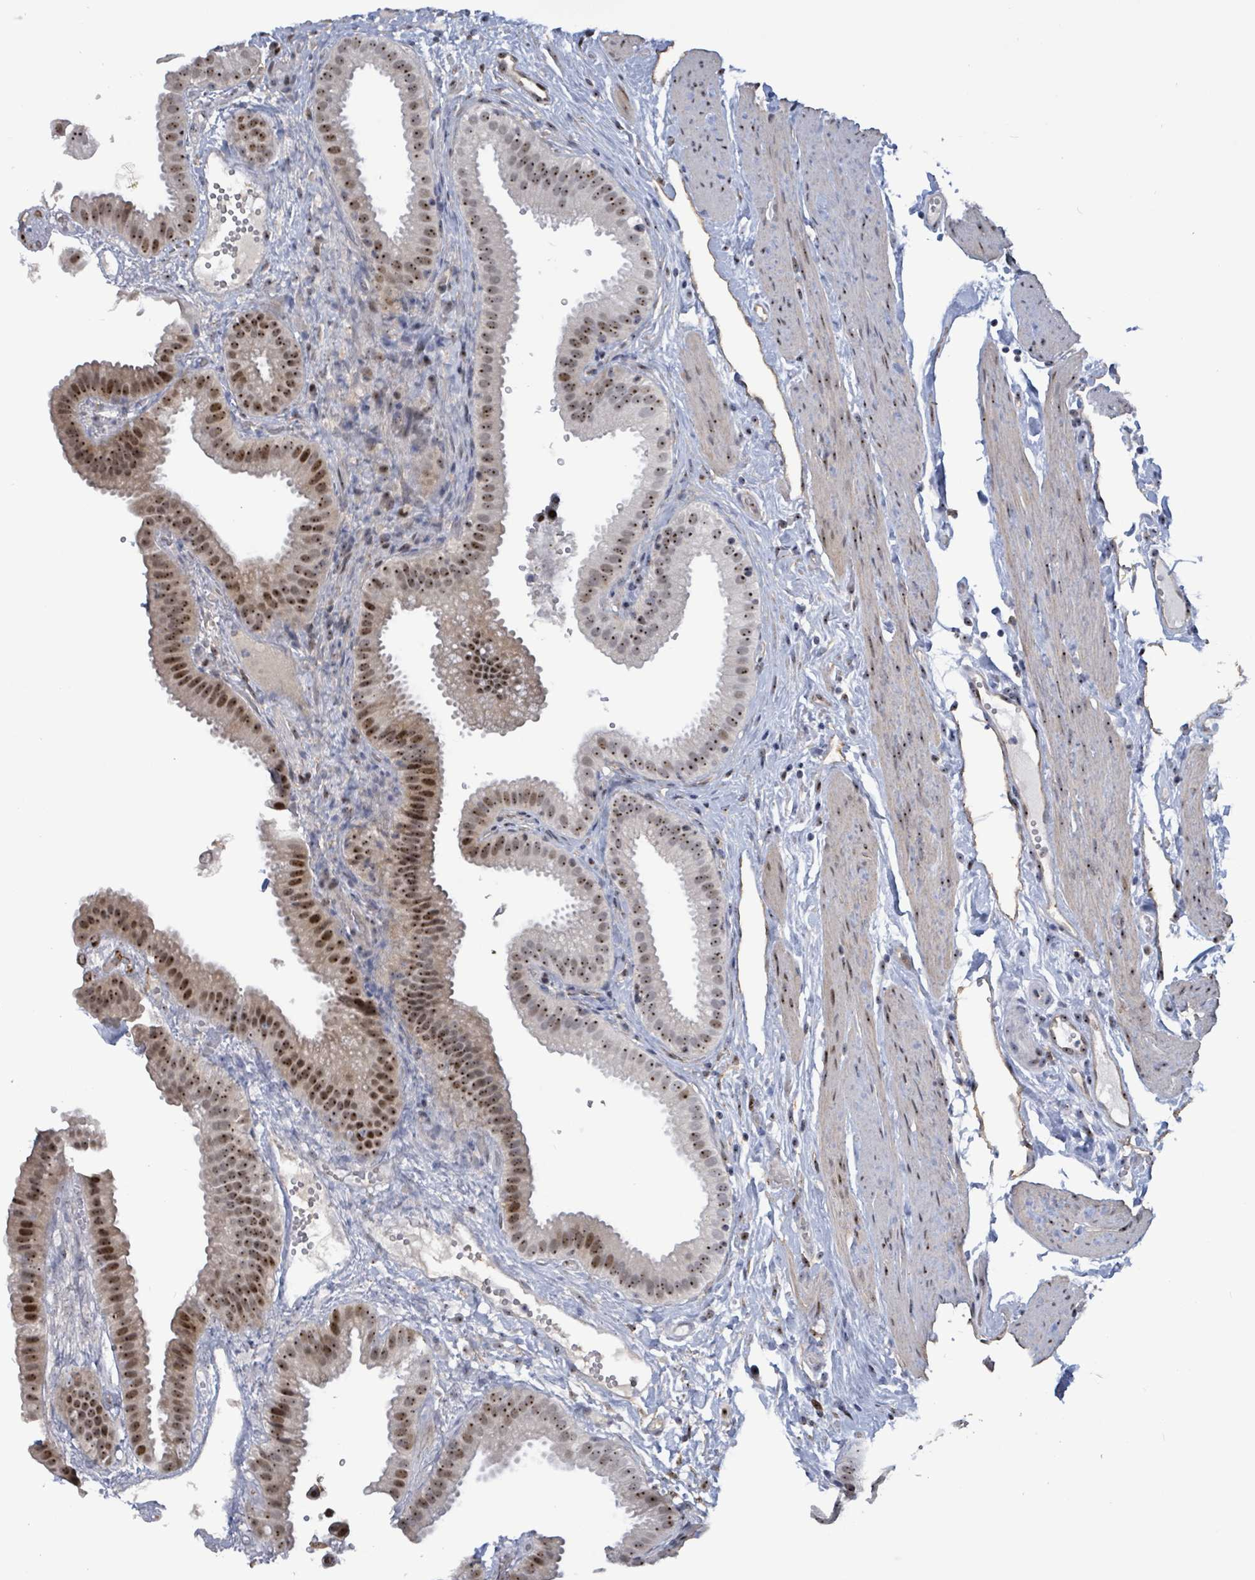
{"staining": {"intensity": "strong", "quantity": ">75%", "location": "nuclear"}, "tissue": "gallbladder", "cell_type": "Glandular cells", "image_type": "normal", "snomed": [{"axis": "morphology", "description": "Normal tissue, NOS"}, {"axis": "topography", "description": "Gallbladder"}], "caption": "Immunohistochemical staining of unremarkable gallbladder exhibits high levels of strong nuclear staining in about >75% of glandular cells.", "gene": "RRN3", "patient": {"sex": "female", "age": 61}}